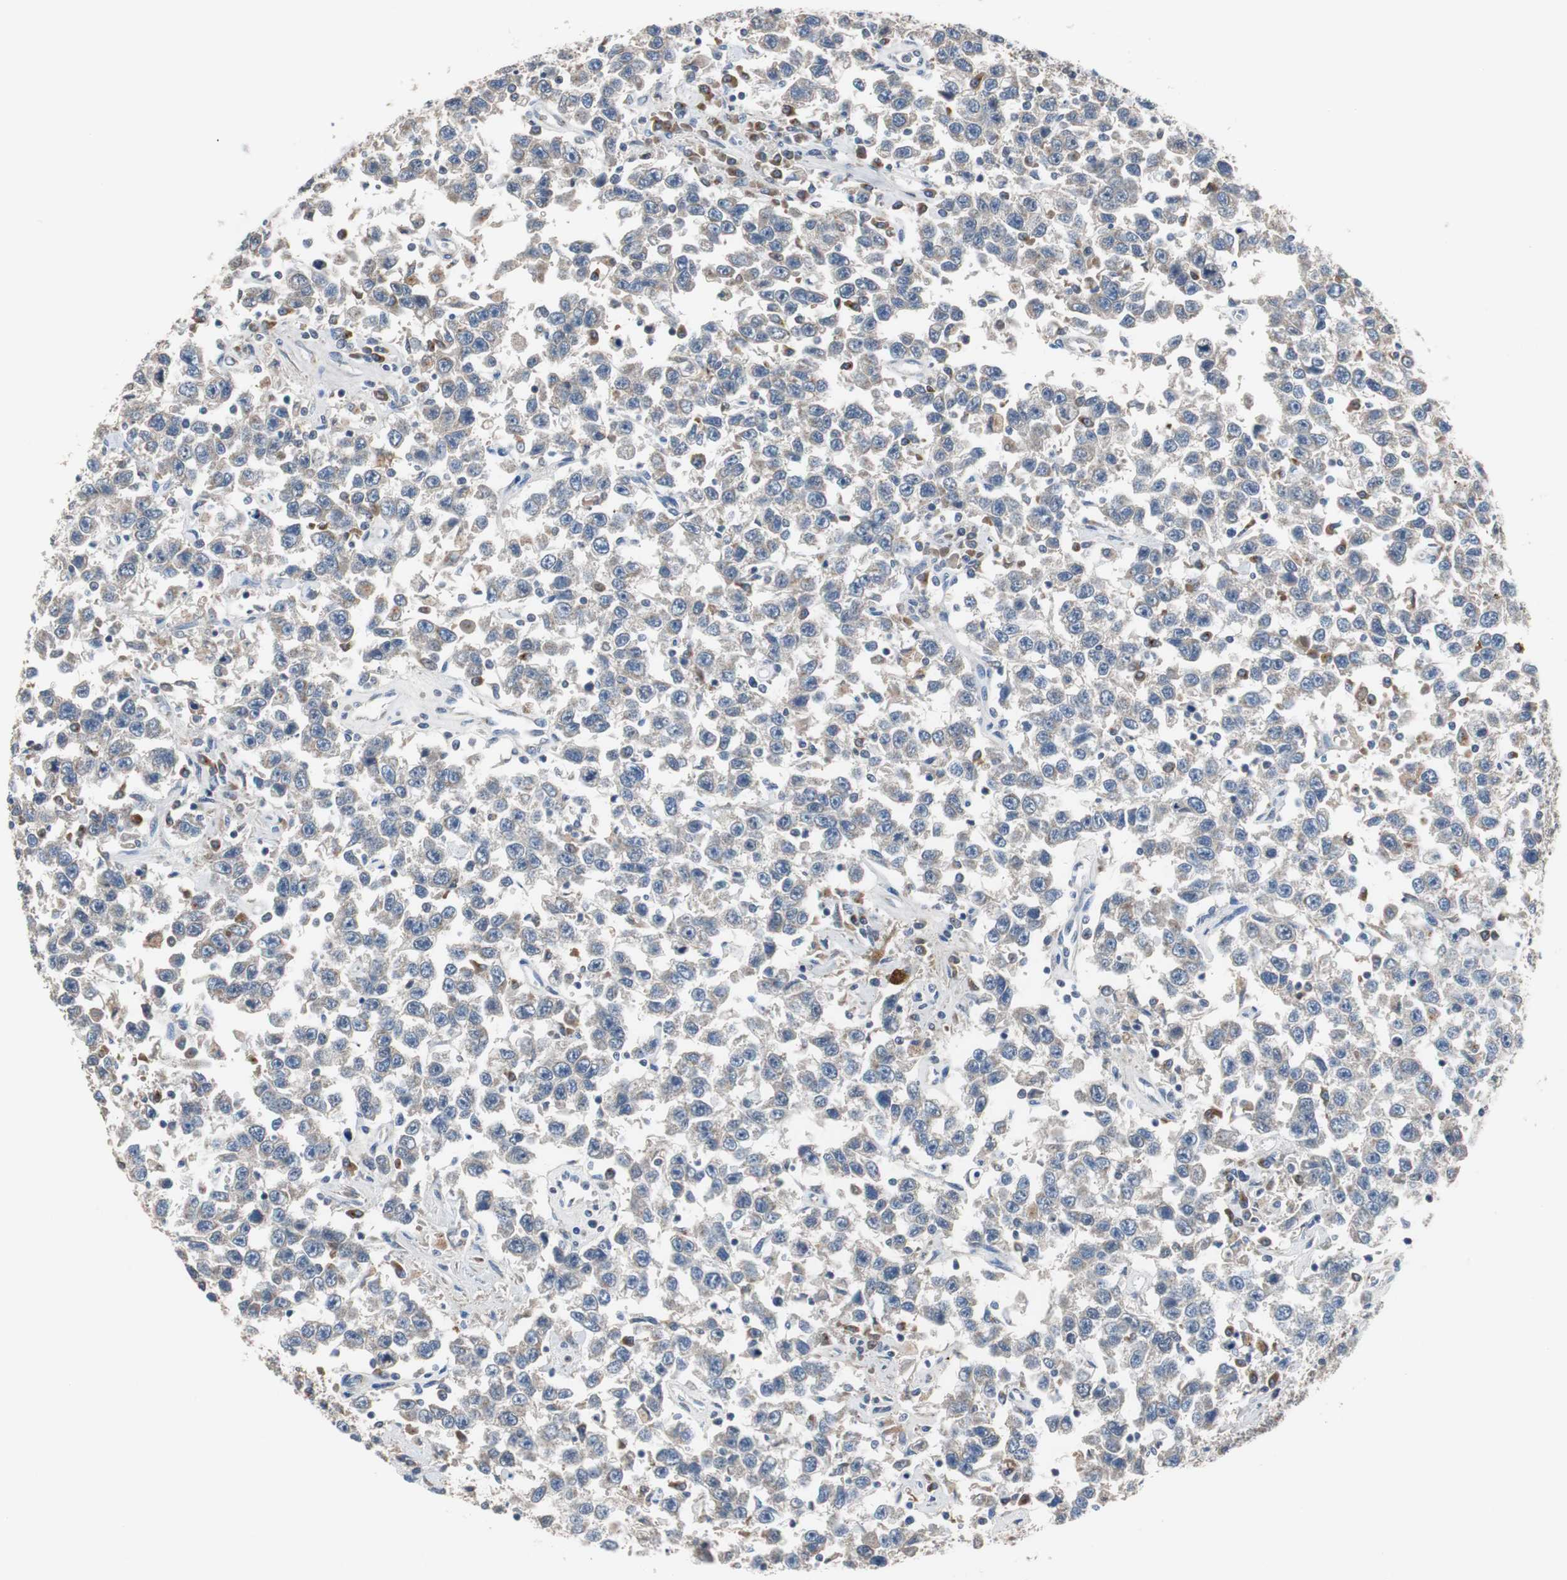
{"staining": {"intensity": "weak", "quantity": "25%-75%", "location": "cytoplasmic/membranous"}, "tissue": "testis cancer", "cell_type": "Tumor cells", "image_type": "cancer", "snomed": [{"axis": "morphology", "description": "Seminoma, NOS"}, {"axis": "topography", "description": "Testis"}], "caption": "The image displays immunohistochemical staining of testis seminoma. There is weak cytoplasmic/membranous staining is appreciated in about 25%-75% of tumor cells. The staining was performed using DAB to visualize the protein expression in brown, while the nuclei were stained in blue with hematoxylin (Magnification: 20x).", "gene": "CALB2", "patient": {"sex": "male", "age": 41}}